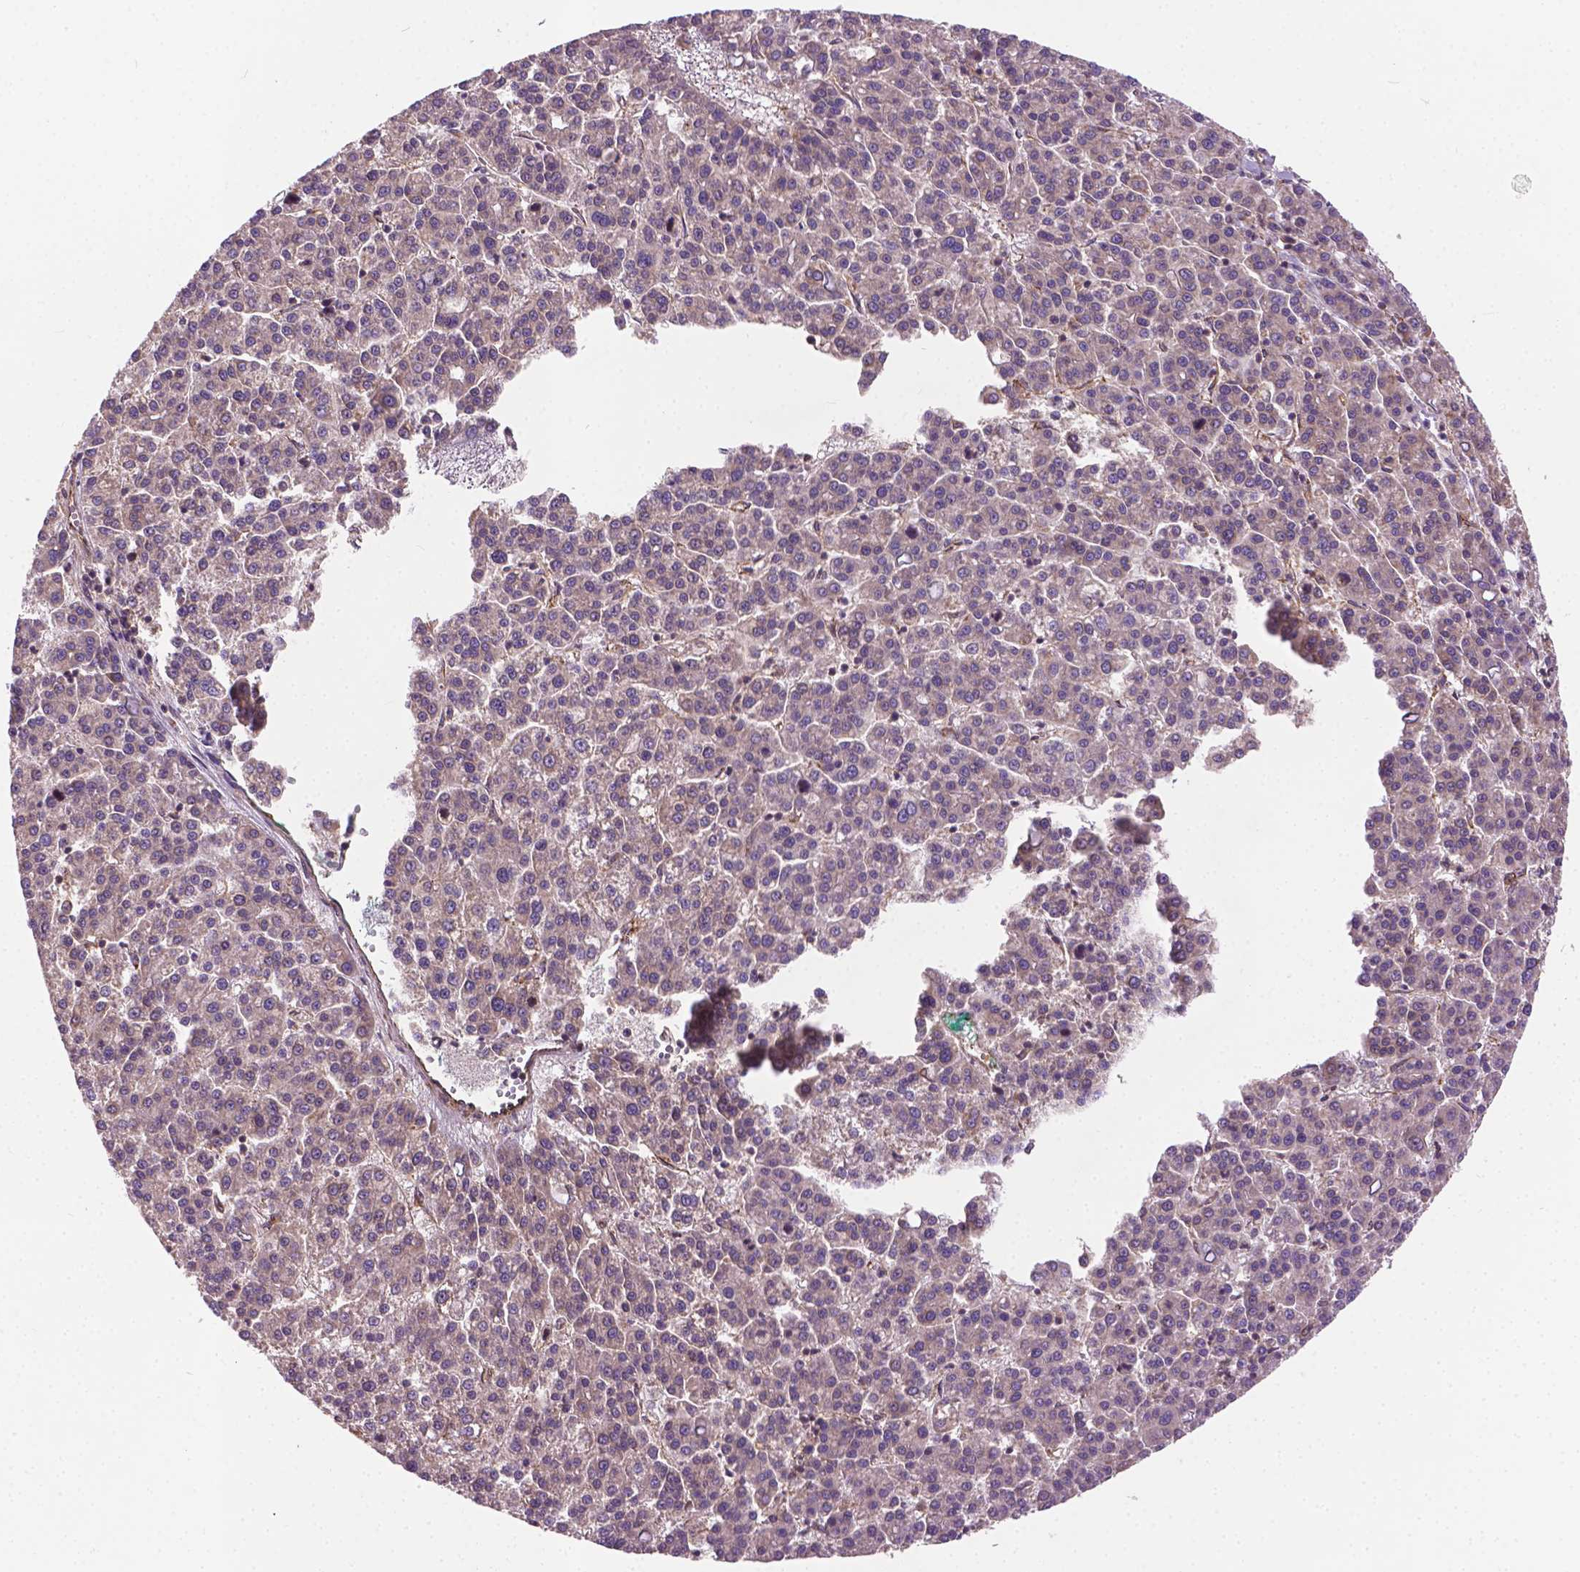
{"staining": {"intensity": "negative", "quantity": "none", "location": "none"}, "tissue": "liver cancer", "cell_type": "Tumor cells", "image_type": "cancer", "snomed": [{"axis": "morphology", "description": "Carcinoma, Hepatocellular, NOS"}, {"axis": "topography", "description": "Liver"}], "caption": "Histopathology image shows no protein staining in tumor cells of liver cancer tissue.", "gene": "MZT1", "patient": {"sex": "female", "age": 58}}